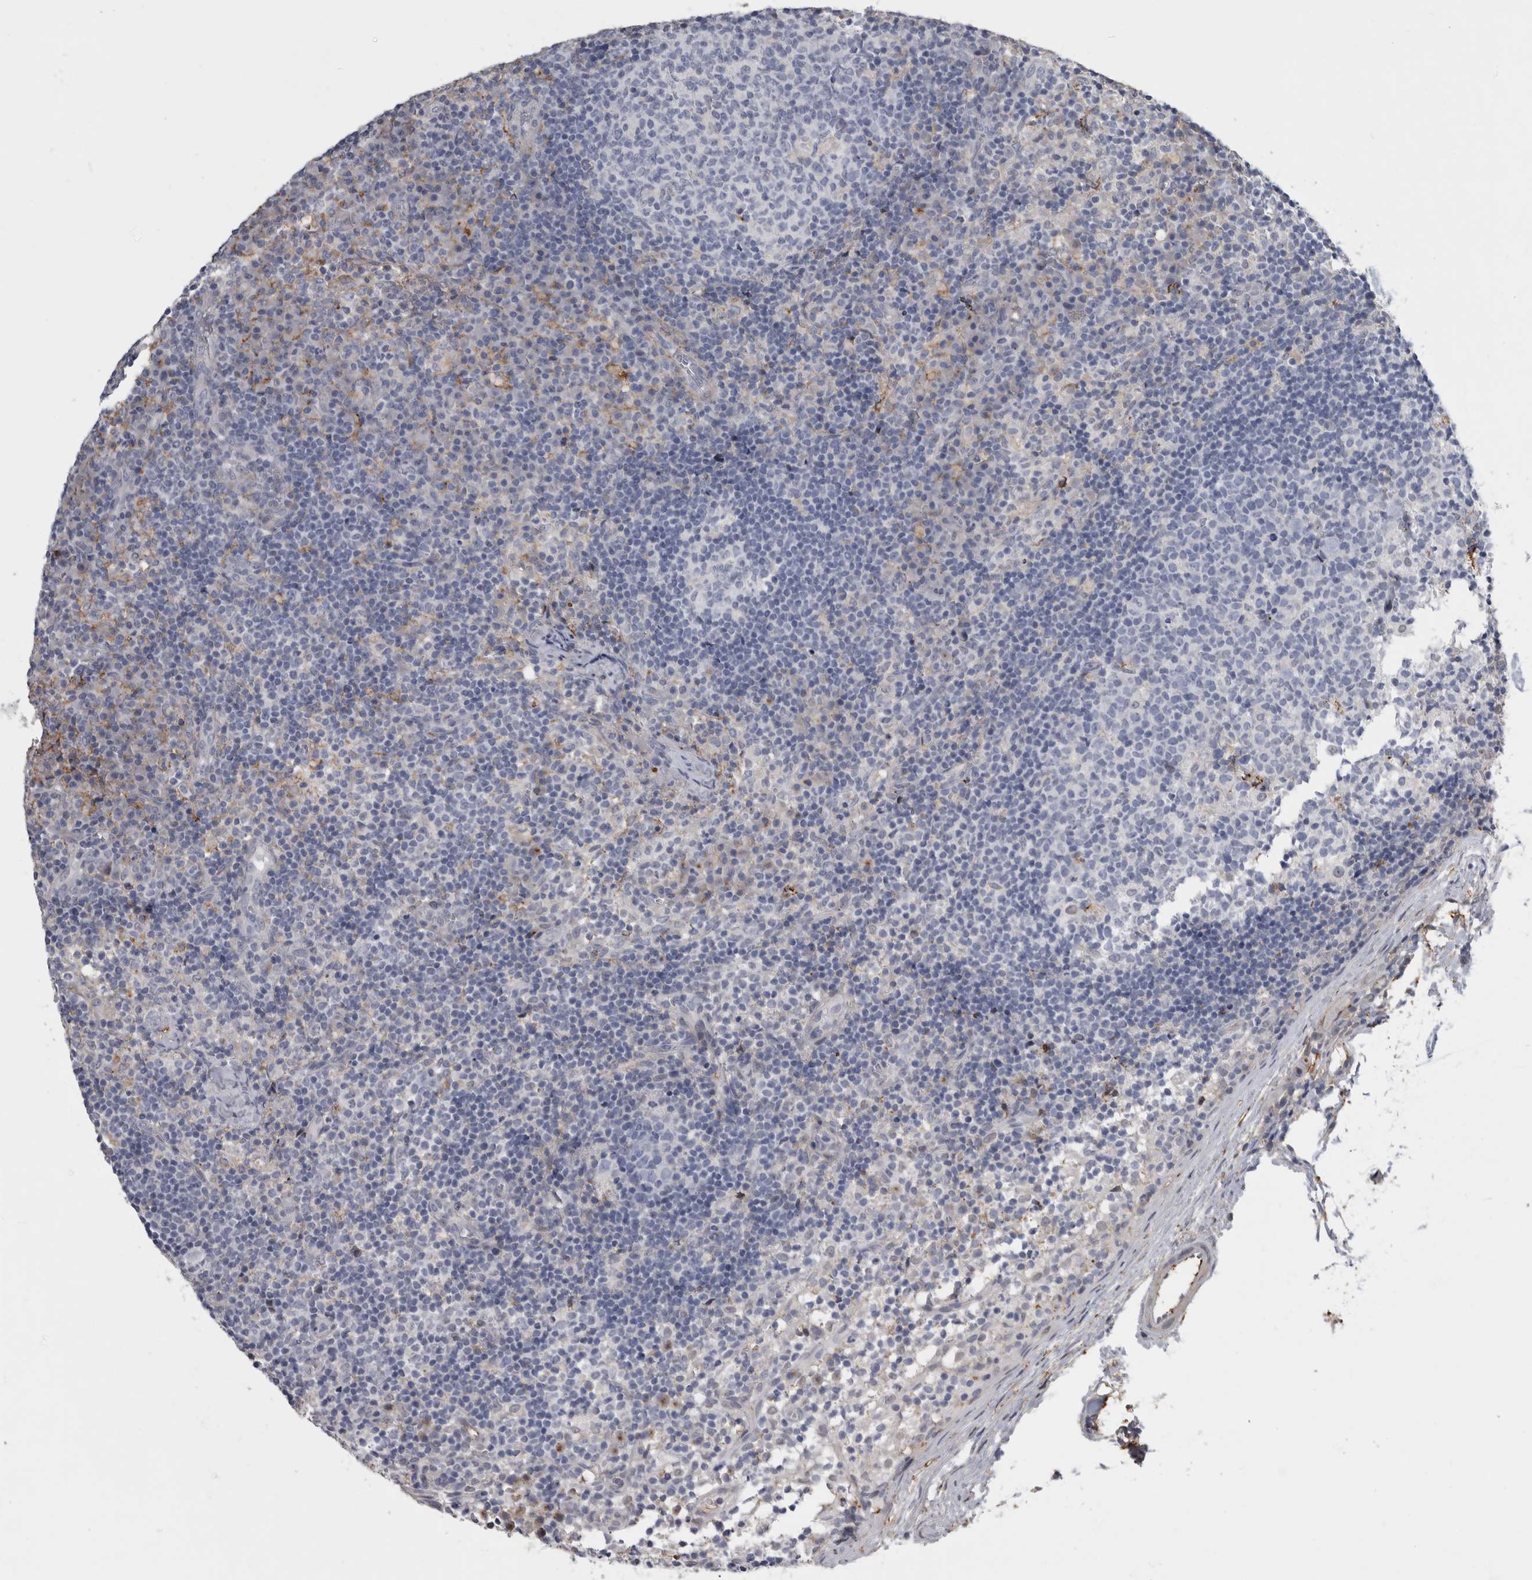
{"staining": {"intensity": "negative", "quantity": "none", "location": "none"}, "tissue": "lymph node", "cell_type": "Germinal center cells", "image_type": "normal", "snomed": [{"axis": "morphology", "description": "Normal tissue, NOS"}, {"axis": "morphology", "description": "Inflammation, NOS"}, {"axis": "topography", "description": "Lymph node"}], "caption": "Germinal center cells are negative for protein expression in normal human lymph node. (DAB immunohistochemistry with hematoxylin counter stain).", "gene": "DNAJC24", "patient": {"sex": "male", "age": 55}}